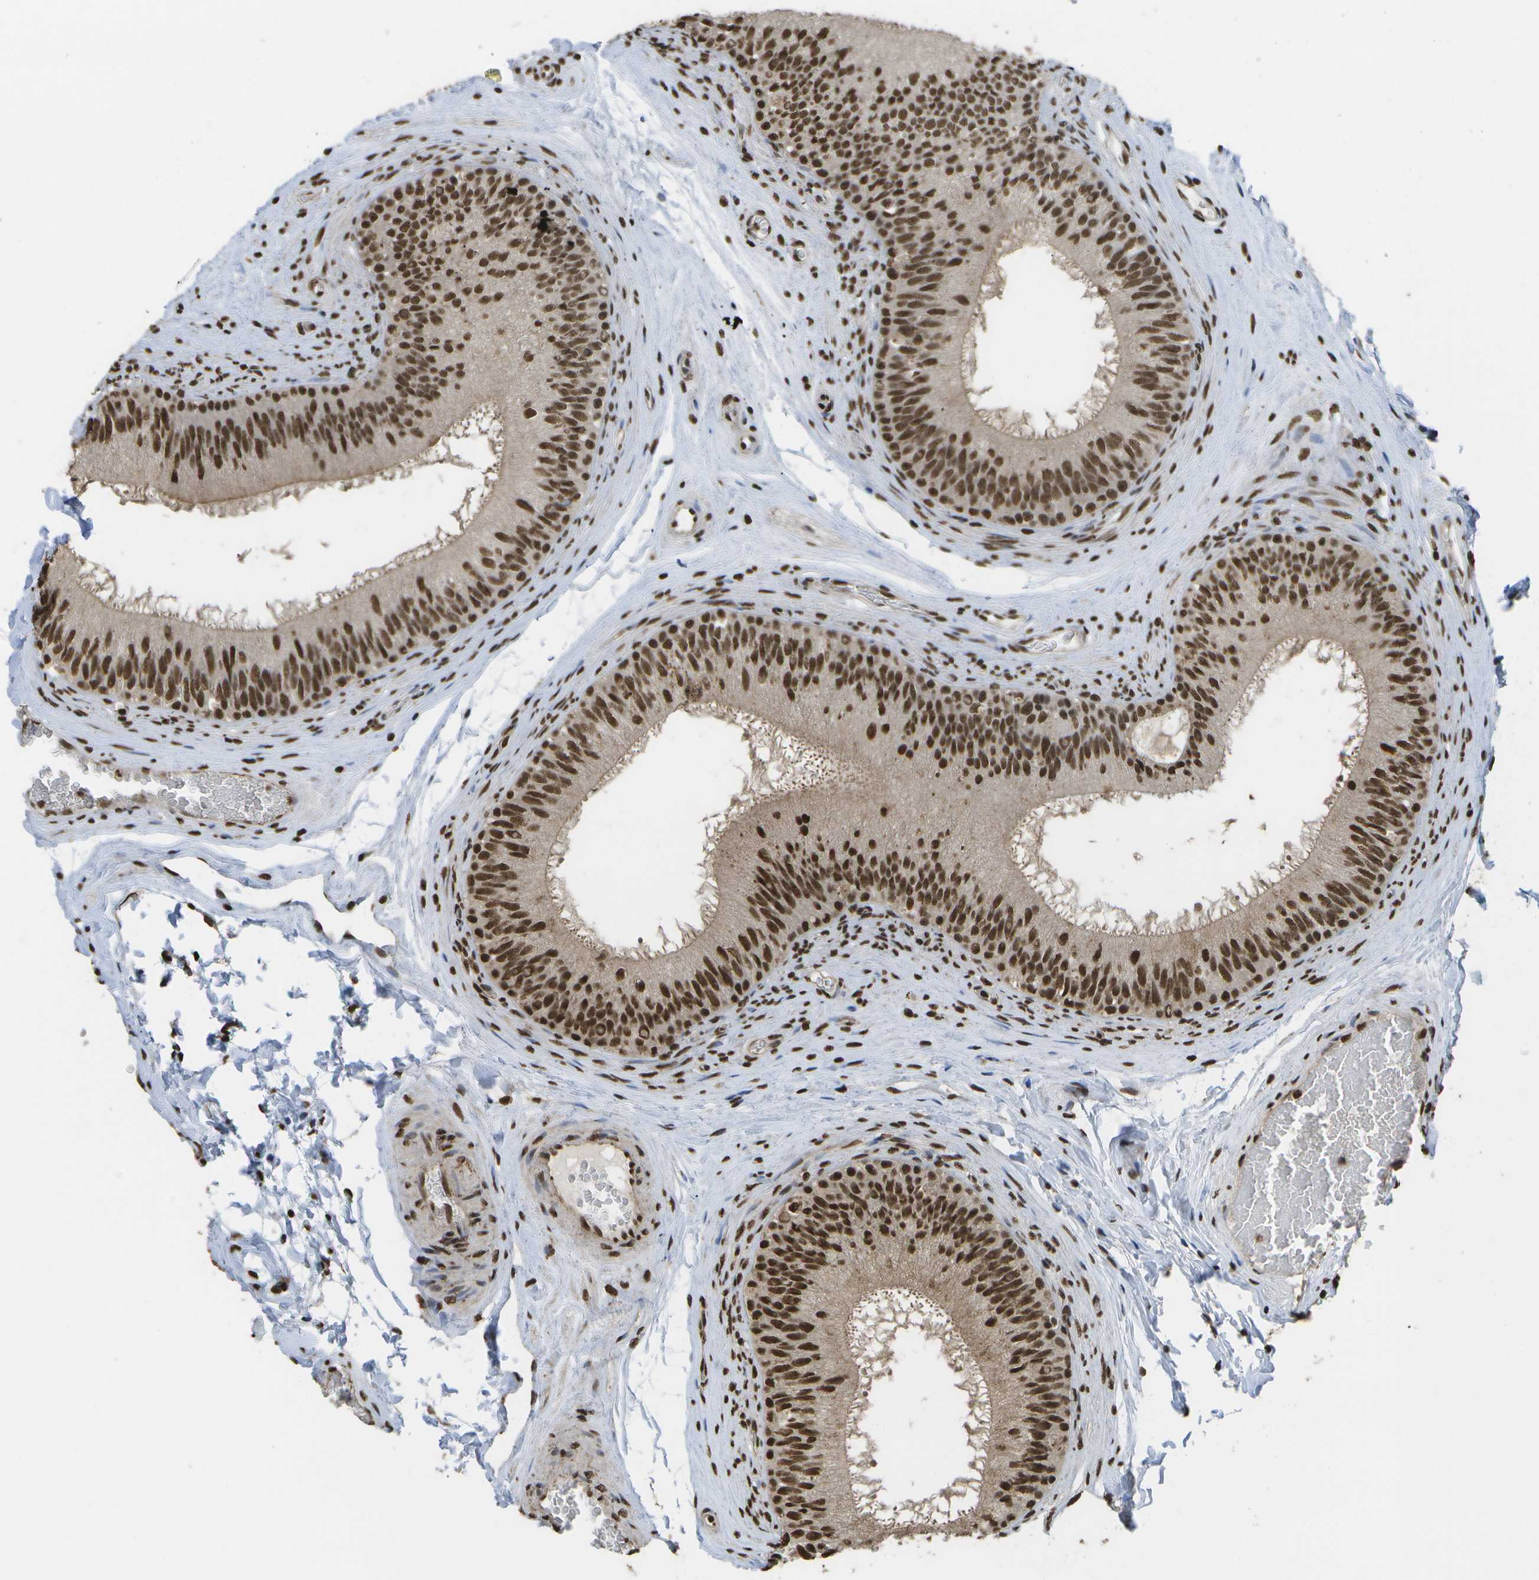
{"staining": {"intensity": "strong", "quantity": ">75%", "location": "cytoplasmic/membranous,nuclear"}, "tissue": "epididymis", "cell_type": "Glandular cells", "image_type": "normal", "snomed": [{"axis": "morphology", "description": "Normal tissue, NOS"}, {"axis": "topography", "description": "Testis"}, {"axis": "topography", "description": "Epididymis"}], "caption": "The histopathology image shows staining of normal epididymis, revealing strong cytoplasmic/membranous,nuclear protein expression (brown color) within glandular cells.", "gene": "SPEN", "patient": {"sex": "male", "age": 36}}